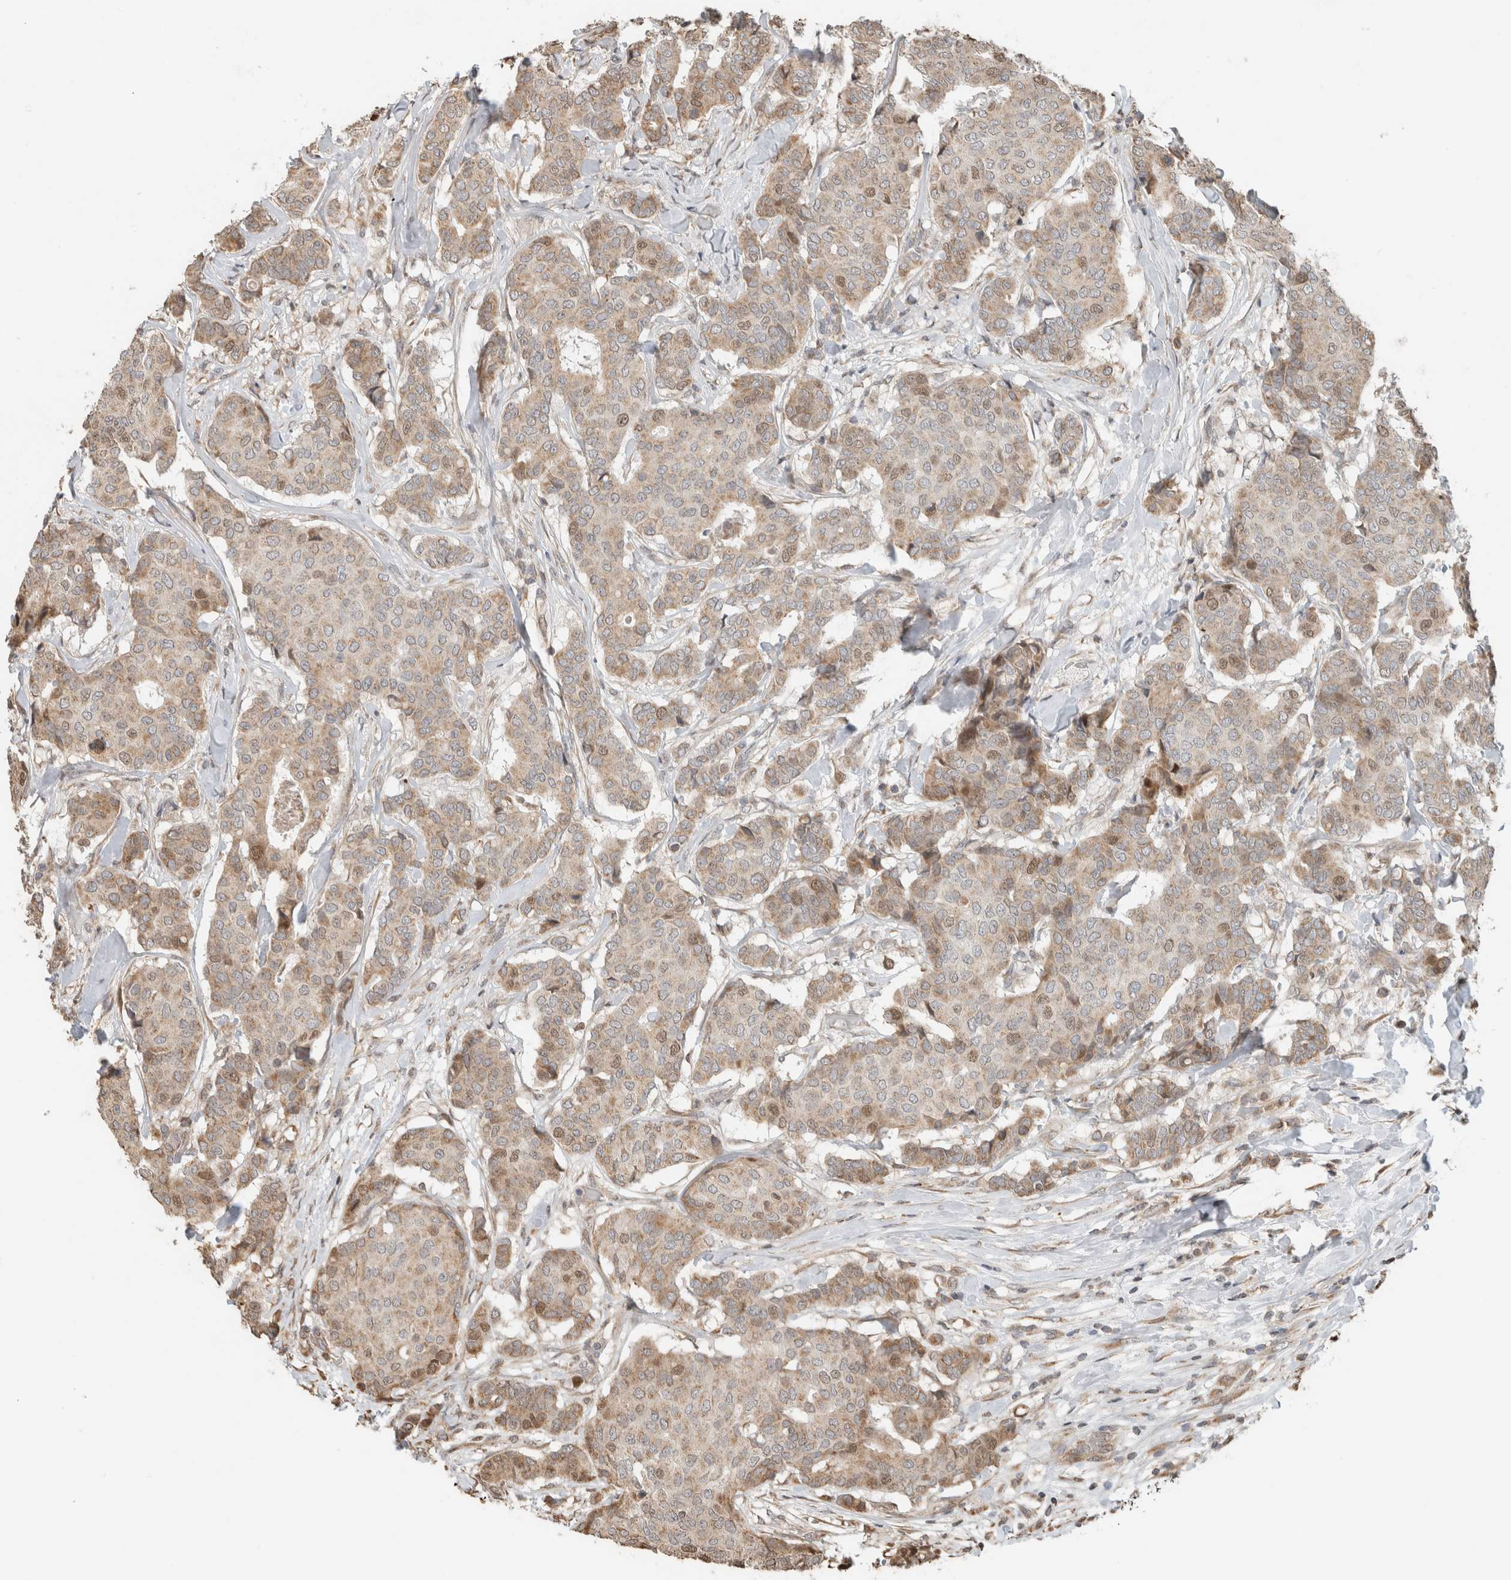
{"staining": {"intensity": "weak", "quantity": "25%-75%", "location": "cytoplasmic/membranous,nuclear"}, "tissue": "breast cancer", "cell_type": "Tumor cells", "image_type": "cancer", "snomed": [{"axis": "morphology", "description": "Duct carcinoma"}, {"axis": "topography", "description": "Breast"}], "caption": "Protein staining by immunohistochemistry displays weak cytoplasmic/membranous and nuclear expression in approximately 25%-75% of tumor cells in breast cancer (invasive ductal carcinoma).", "gene": "GINS4", "patient": {"sex": "female", "age": 75}}